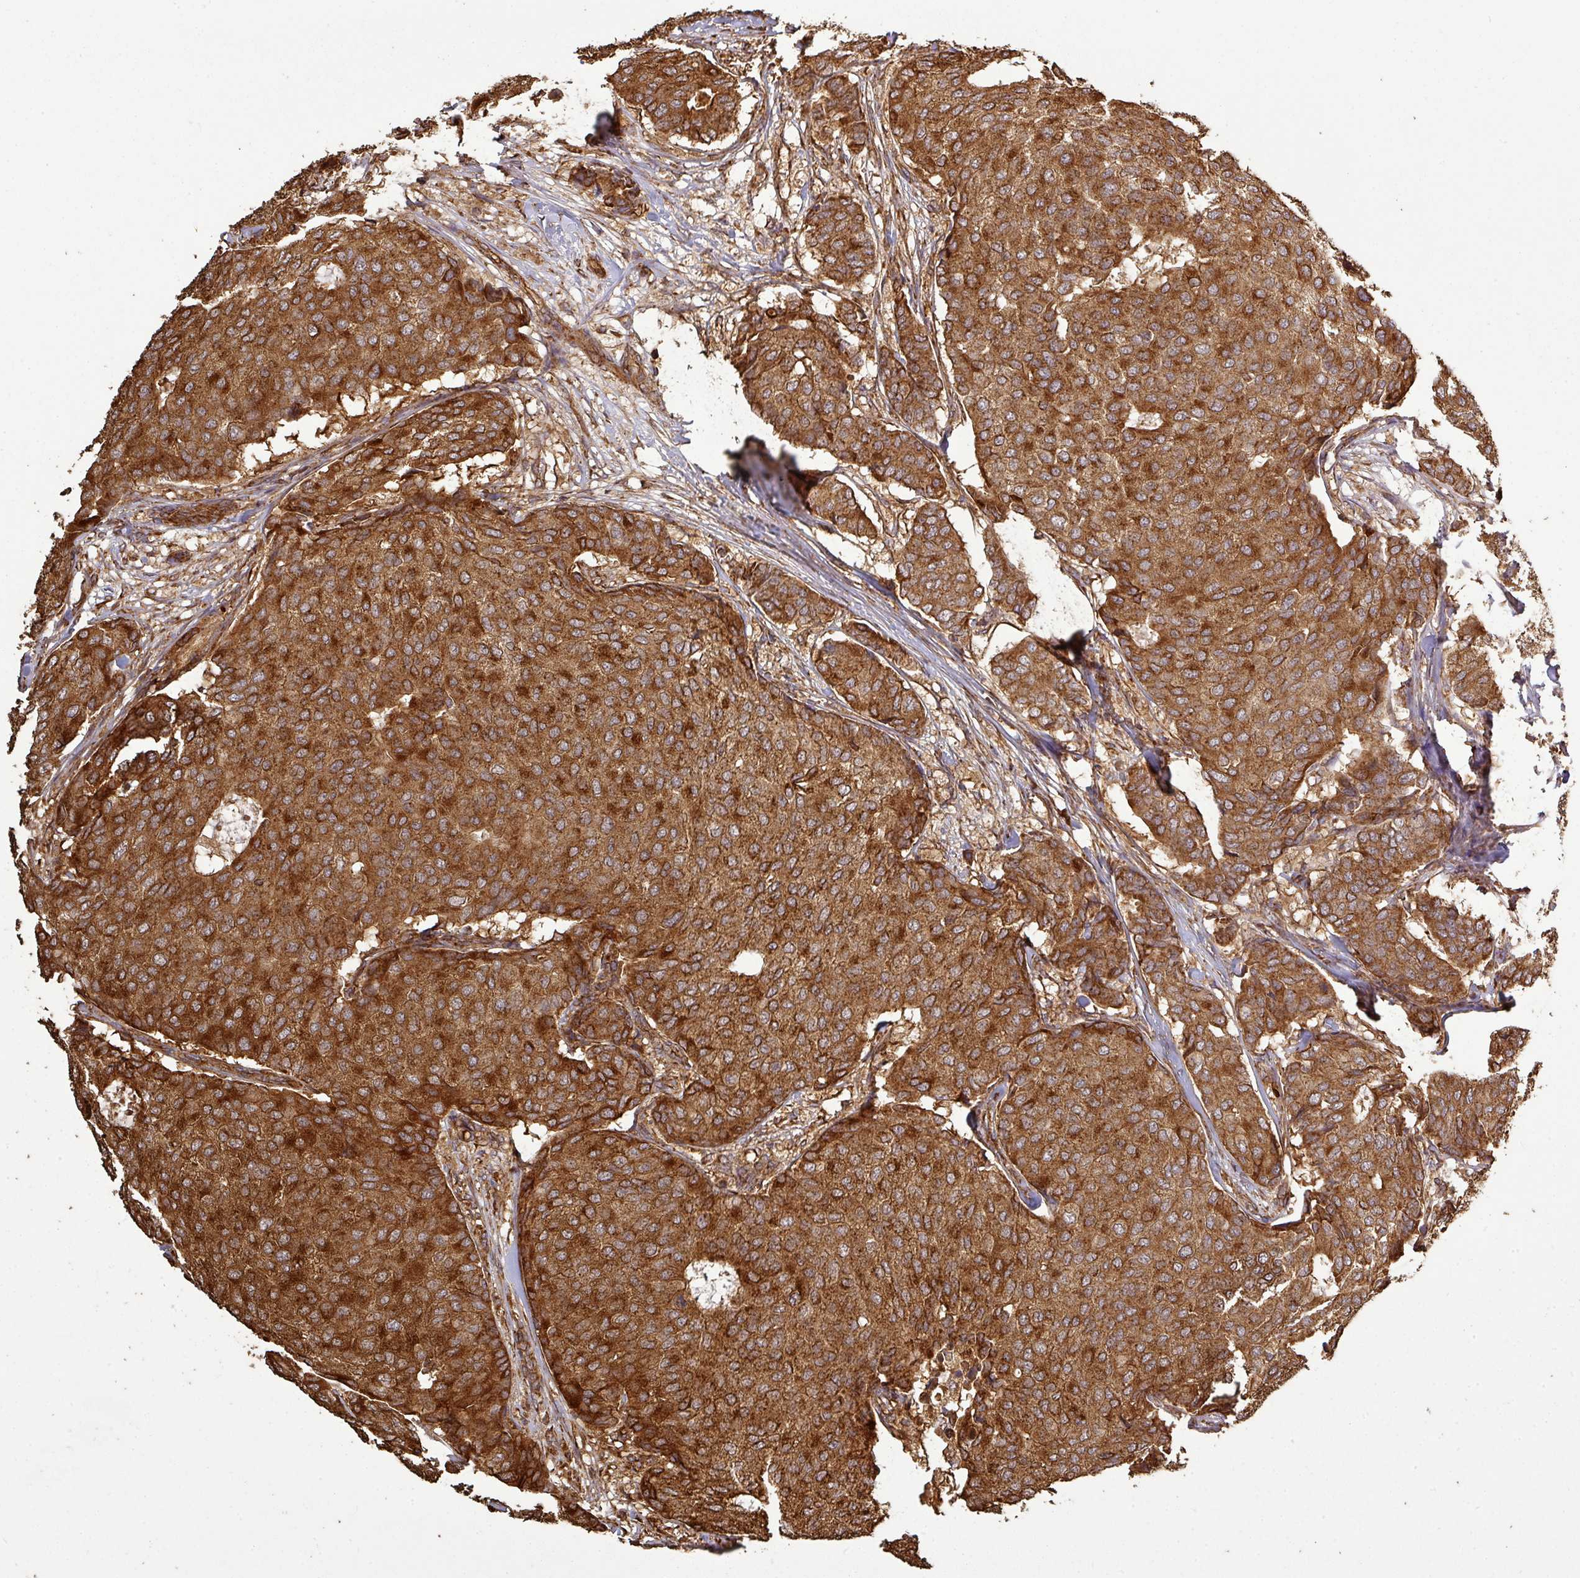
{"staining": {"intensity": "strong", "quantity": ">75%", "location": "cytoplasmic/membranous"}, "tissue": "breast cancer", "cell_type": "Tumor cells", "image_type": "cancer", "snomed": [{"axis": "morphology", "description": "Duct carcinoma"}, {"axis": "topography", "description": "Breast"}], "caption": "Immunohistochemical staining of breast cancer (invasive ductal carcinoma) reveals high levels of strong cytoplasmic/membranous expression in approximately >75% of tumor cells.", "gene": "PLEKHM1", "patient": {"sex": "female", "age": 75}}